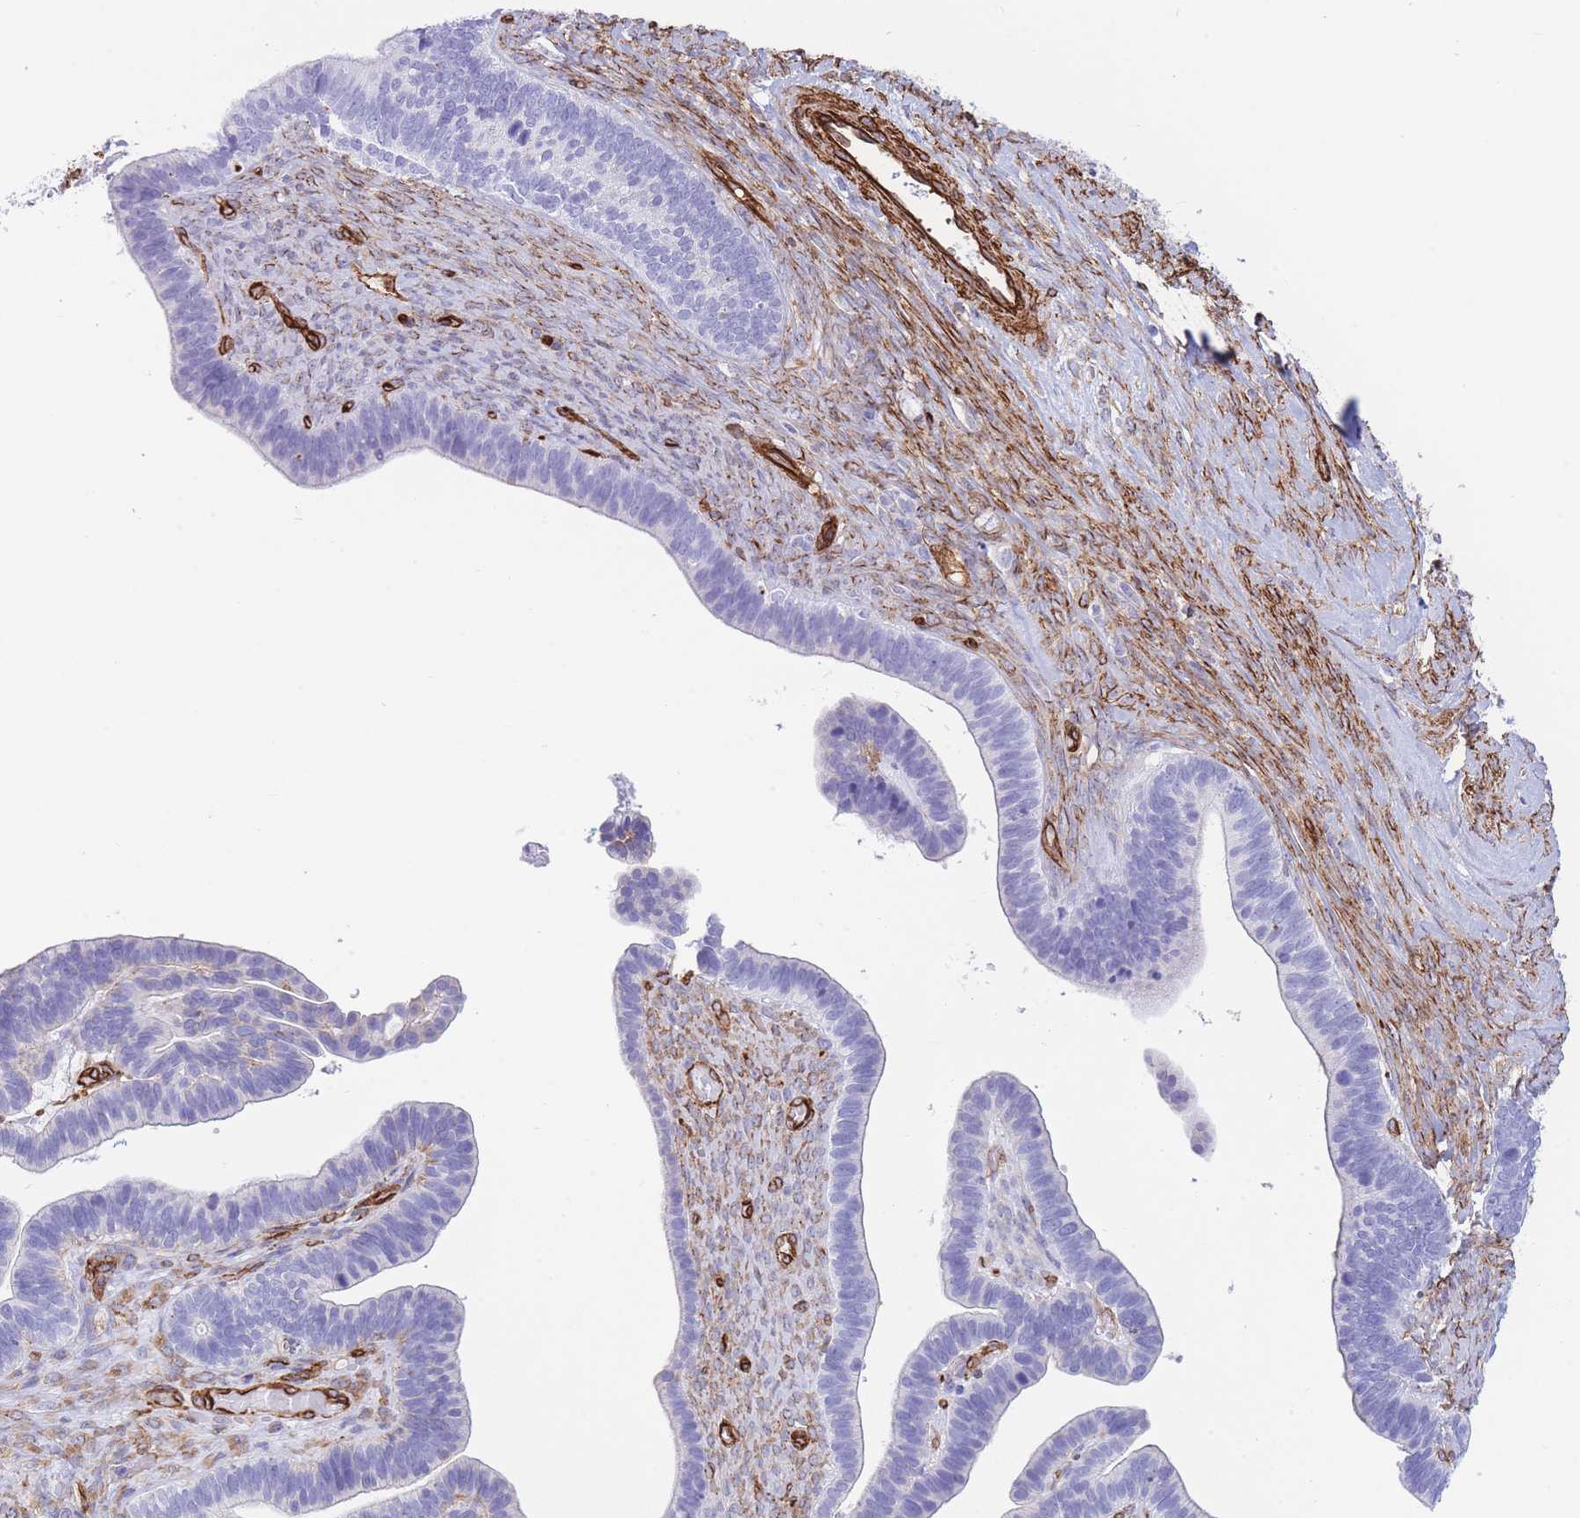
{"staining": {"intensity": "negative", "quantity": "none", "location": "none"}, "tissue": "ovarian cancer", "cell_type": "Tumor cells", "image_type": "cancer", "snomed": [{"axis": "morphology", "description": "Cystadenocarcinoma, serous, NOS"}, {"axis": "topography", "description": "Ovary"}], "caption": "Immunohistochemical staining of human ovarian serous cystadenocarcinoma reveals no significant positivity in tumor cells. (DAB (3,3'-diaminobenzidine) immunohistochemistry (IHC) with hematoxylin counter stain).", "gene": "CAVIN1", "patient": {"sex": "female", "age": 56}}